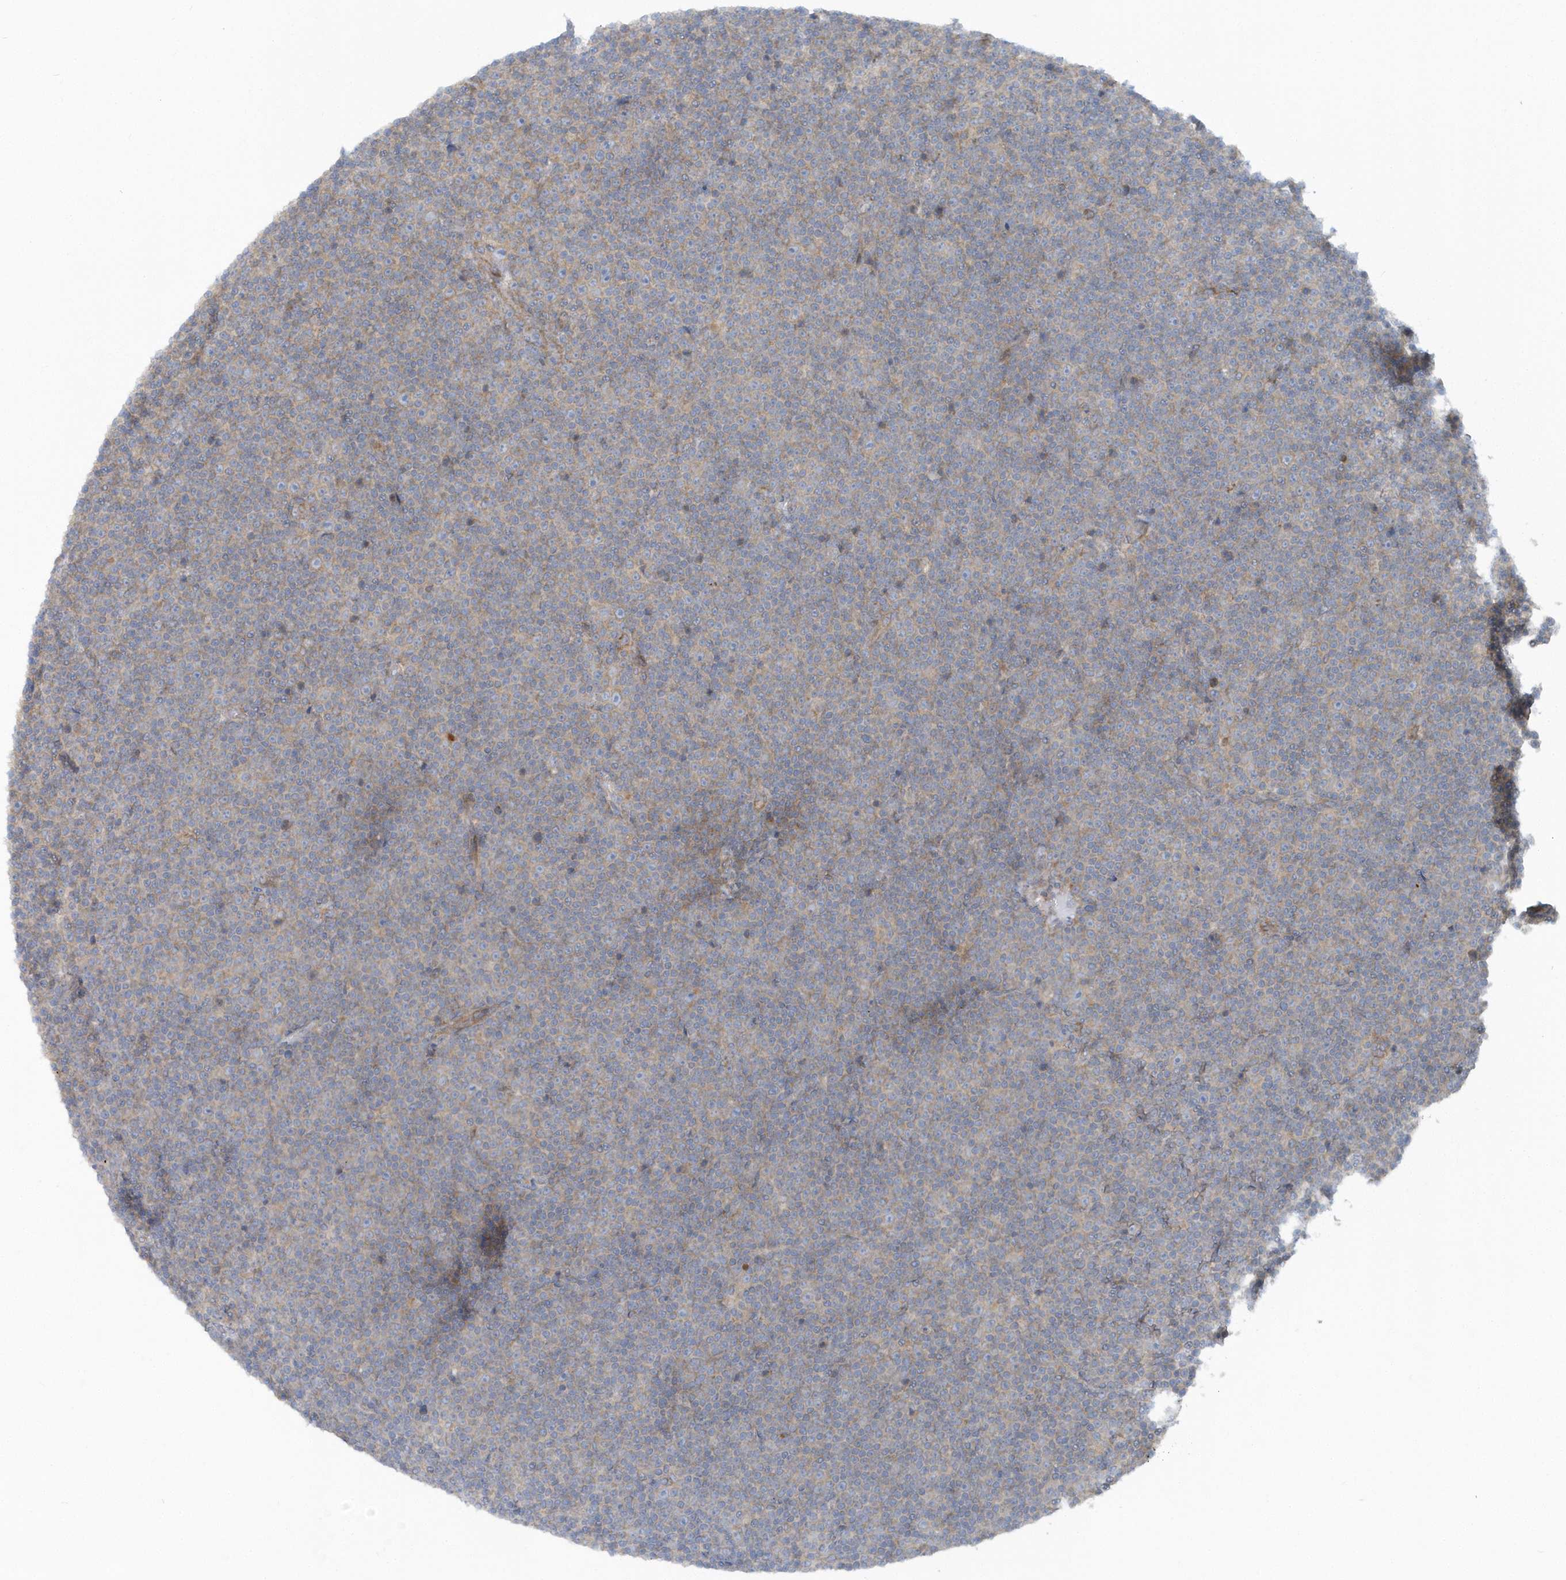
{"staining": {"intensity": "weak", "quantity": "25%-75%", "location": "cytoplasmic/membranous"}, "tissue": "lymphoma", "cell_type": "Tumor cells", "image_type": "cancer", "snomed": [{"axis": "morphology", "description": "Malignant lymphoma, non-Hodgkin's type, Low grade"}, {"axis": "topography", "description": "Lymph node"}], "caption": "Immunohistochemical staining of lymphoma demonstrates weak cytoplasmic/membranous protein staining in approximately 25%-75% of tumor cells.", "gene": "CNOT10", "patient": {"sex": "female", "age": 67}}